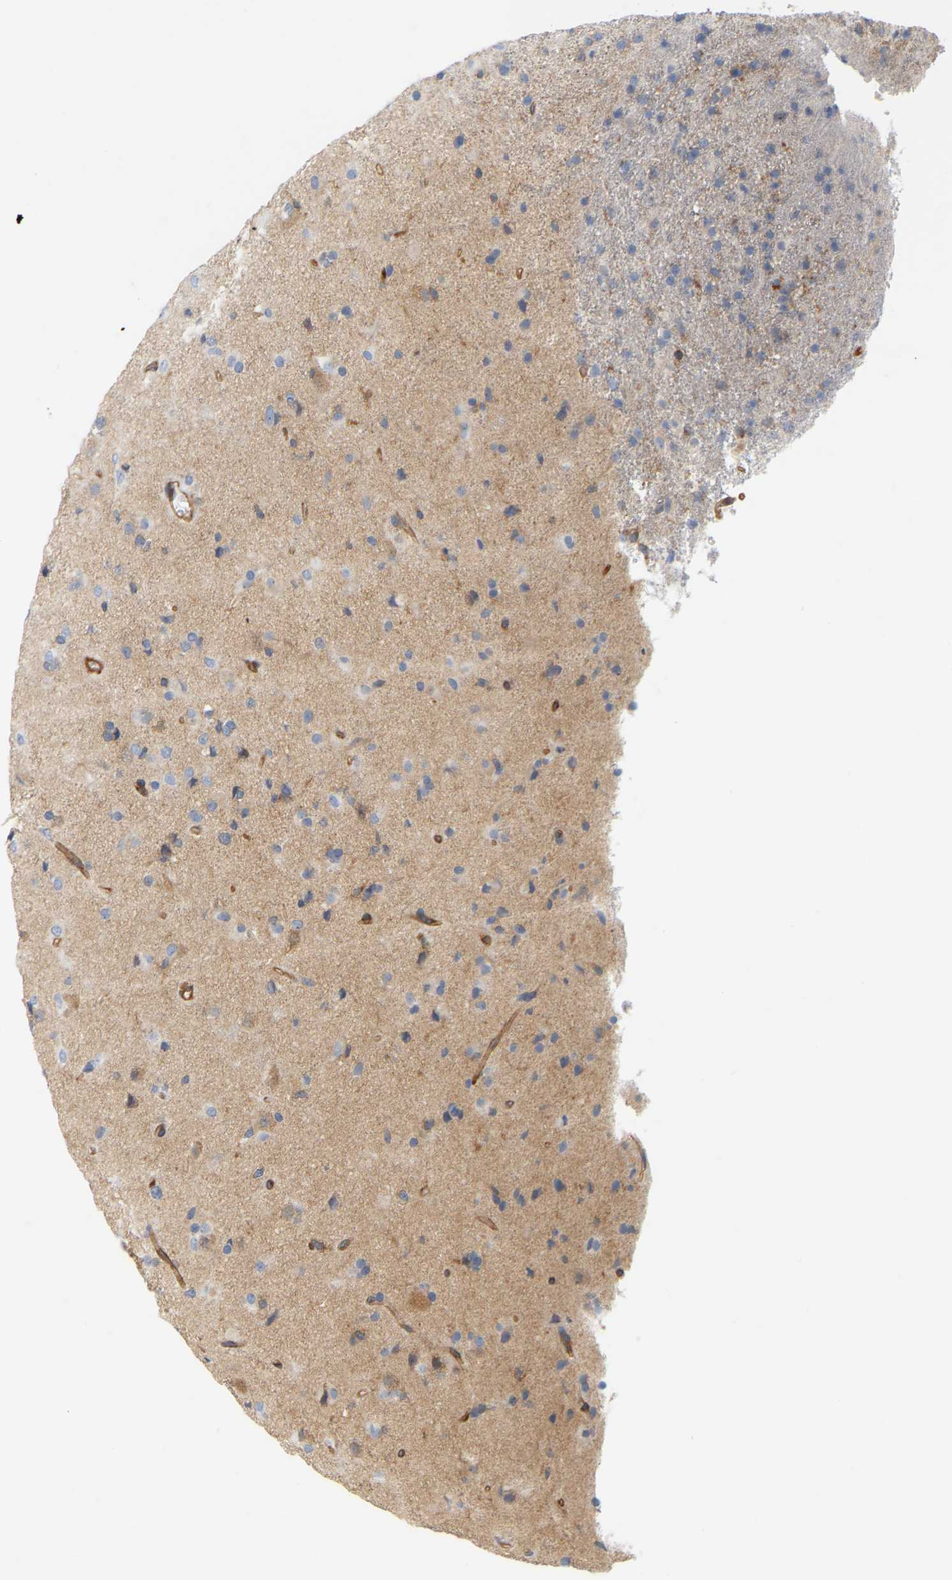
{"staining": {"intensity": "weak", "quantity": "<25%", "location": "cytoplasmic/membranous"}, "tissue": "glioma", "cell_type": "Tumor cells", "image_type": "cancer", "snomed": [{"axis": "morphology", "description": "Glioma, malignant, Low grade"}, {"axis": "topography", "description": "Brain"}], "caption": "Immunohistochemistry (IHC) micrograph of neoplastic tissue: human glioma stained with DAB exhibits no significant protein expression in tumor cells. Brightfield microscopy of IHC stained with DAB (3,3'-diaminobenzidine) (brown) and hematoxylin (blue), captured at high magnification.", "gene": "RAPH1", "patient": {"sex": "male", "age": 65}}